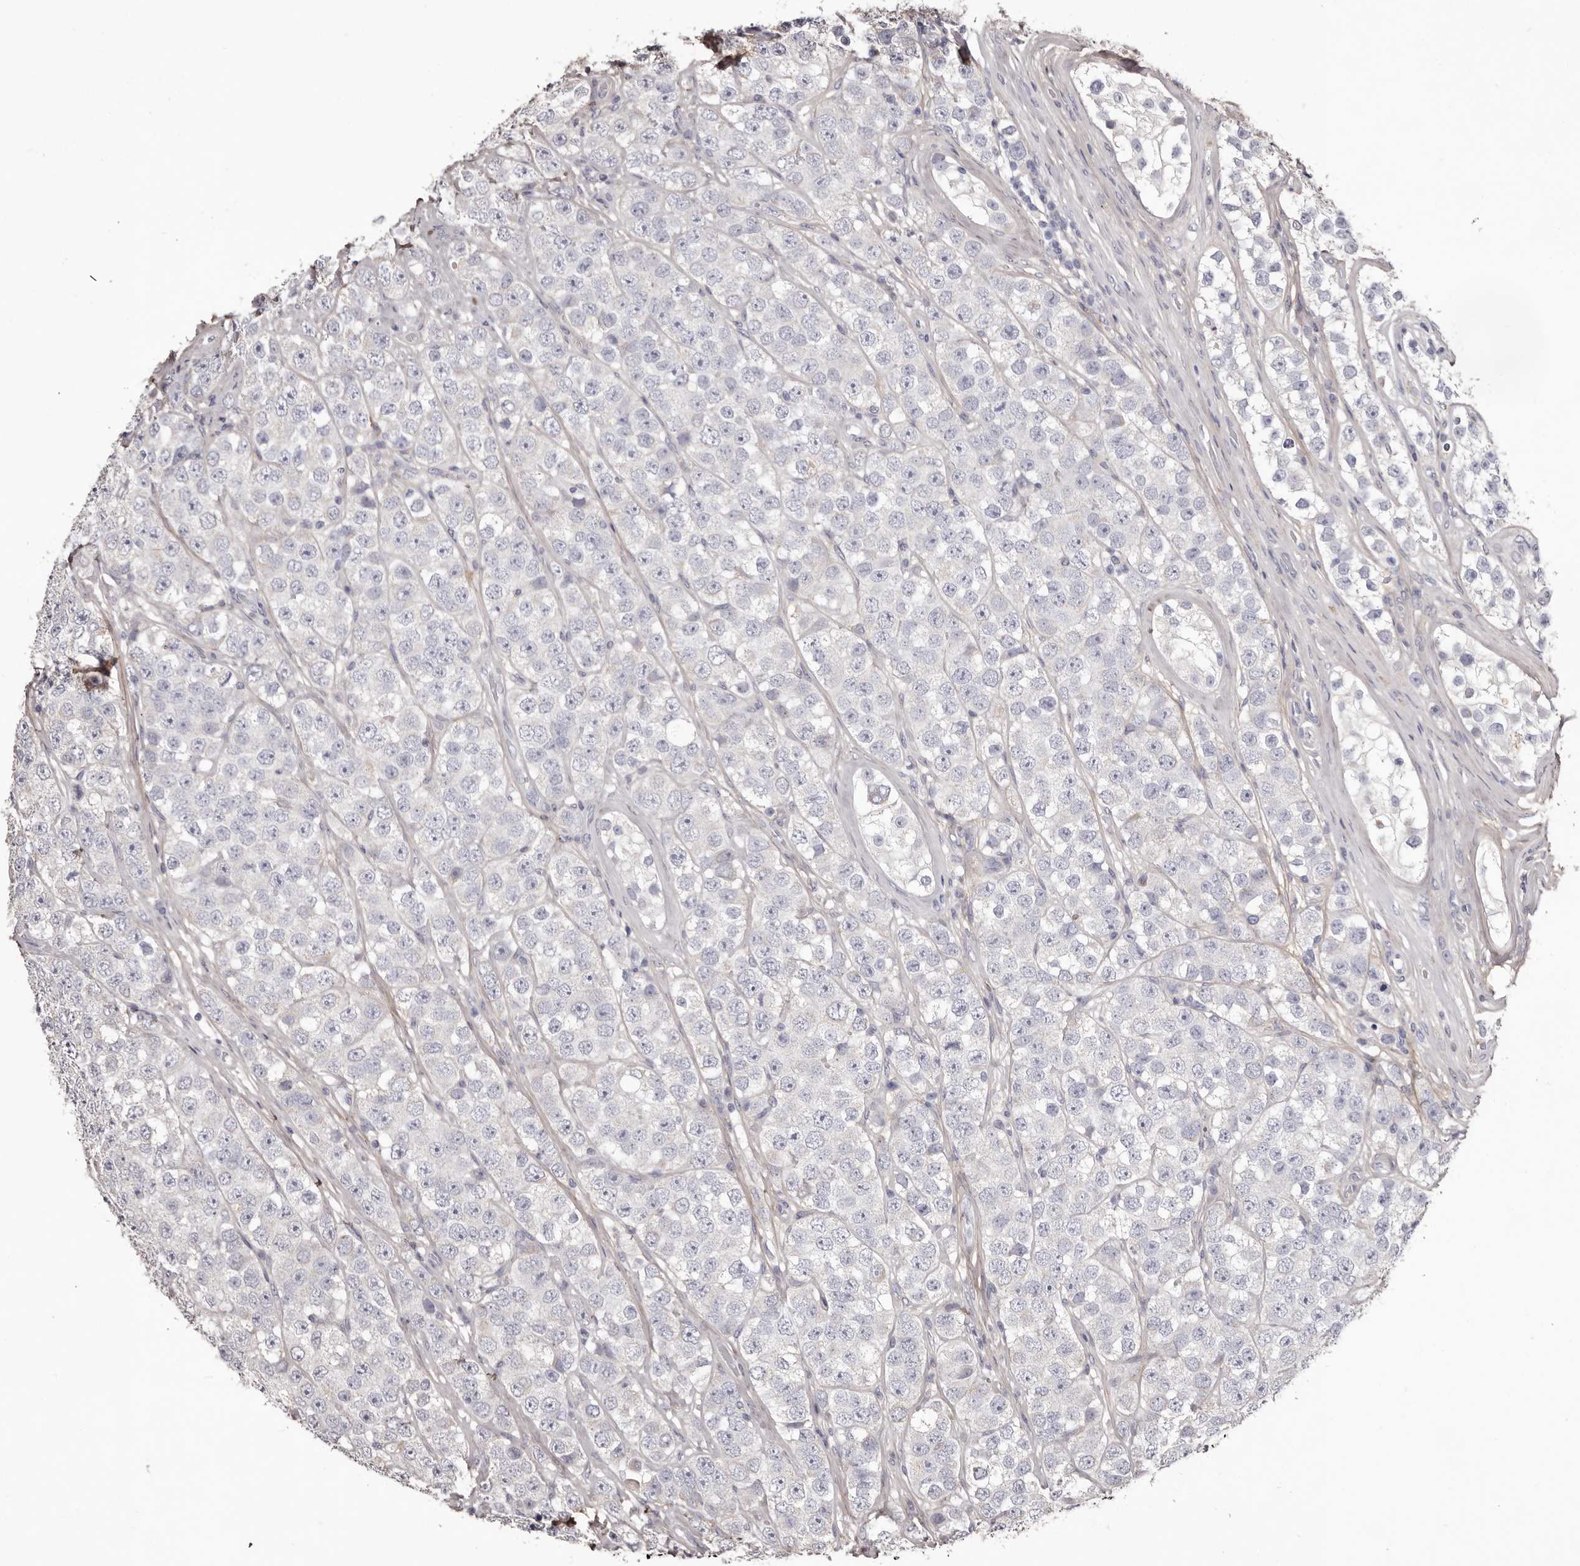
{"staining": {"intensity": "negative", "quantity": "none", "location": "none"}, "tissue": "testis cancer", "cell_type": "Tumor cells", "image_type": "cancer", "snomed": [{"axis": "morphology", "description": "Seminoma, NOS"}, {"axis": "topography", "description": "Testis"}], "caption": "Immunohistochemistry (IHC) photomicrograph of seminoma (testis) stained for a protein (brown), which reveals no expression in tumor cells.", "gene": "COL6A1", "patient": {"sex": "male", "age": 28}}